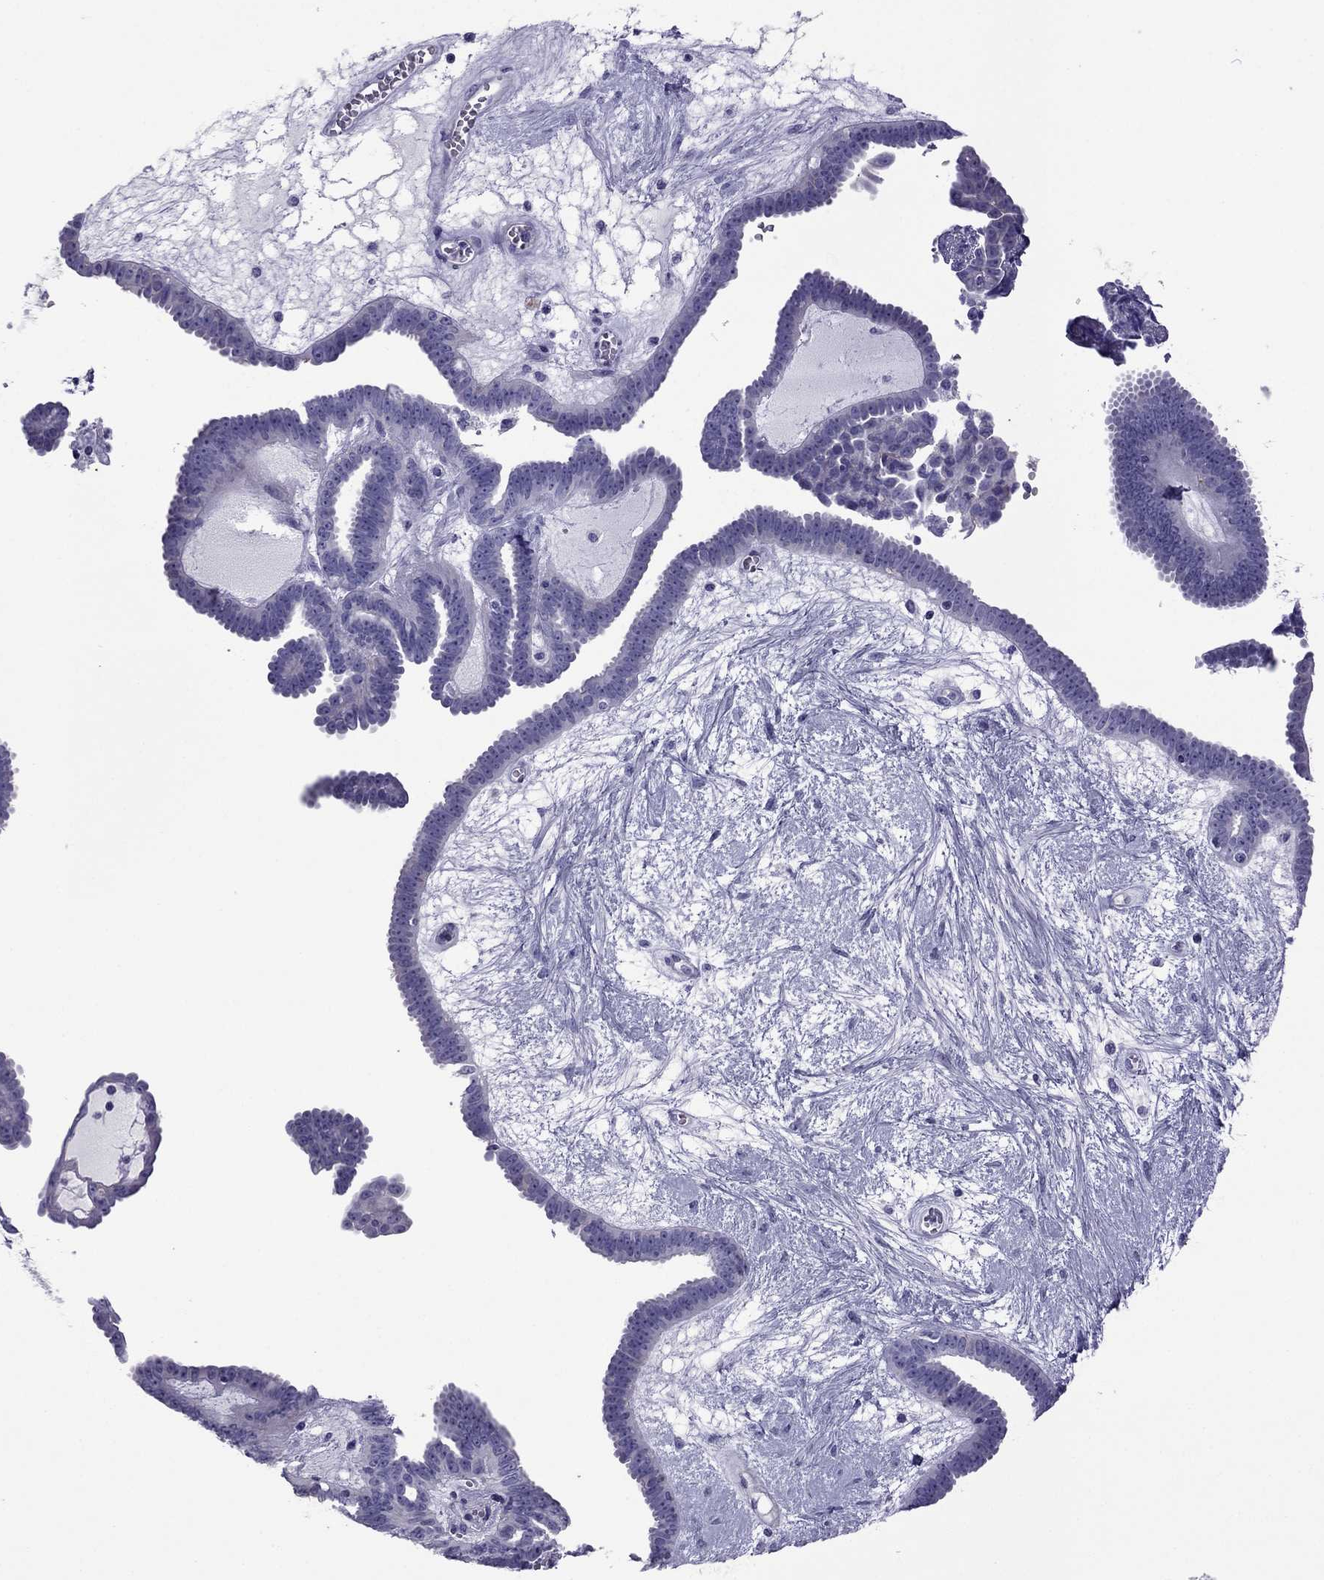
{"staining": {"intensity": "negative", "quantity": "none", "location": "none"}, "tissue": "ovarian cancer", "cell_type": "Tumor cells", "image_type": "cancer", "snomed": [{"axis": "morphology", "description": "Cystadenocarcinoma, serous, NOS"}, {"axis": "topography", "description": "Ovary"}], "caption": "This is an immunohistochemistry (IHC) image of serous cystadenocarcinoma (ovarian). There is no expression in tumor cells.", "gene": "MYL11", "patient": {"sex": "female", "age": 71}}